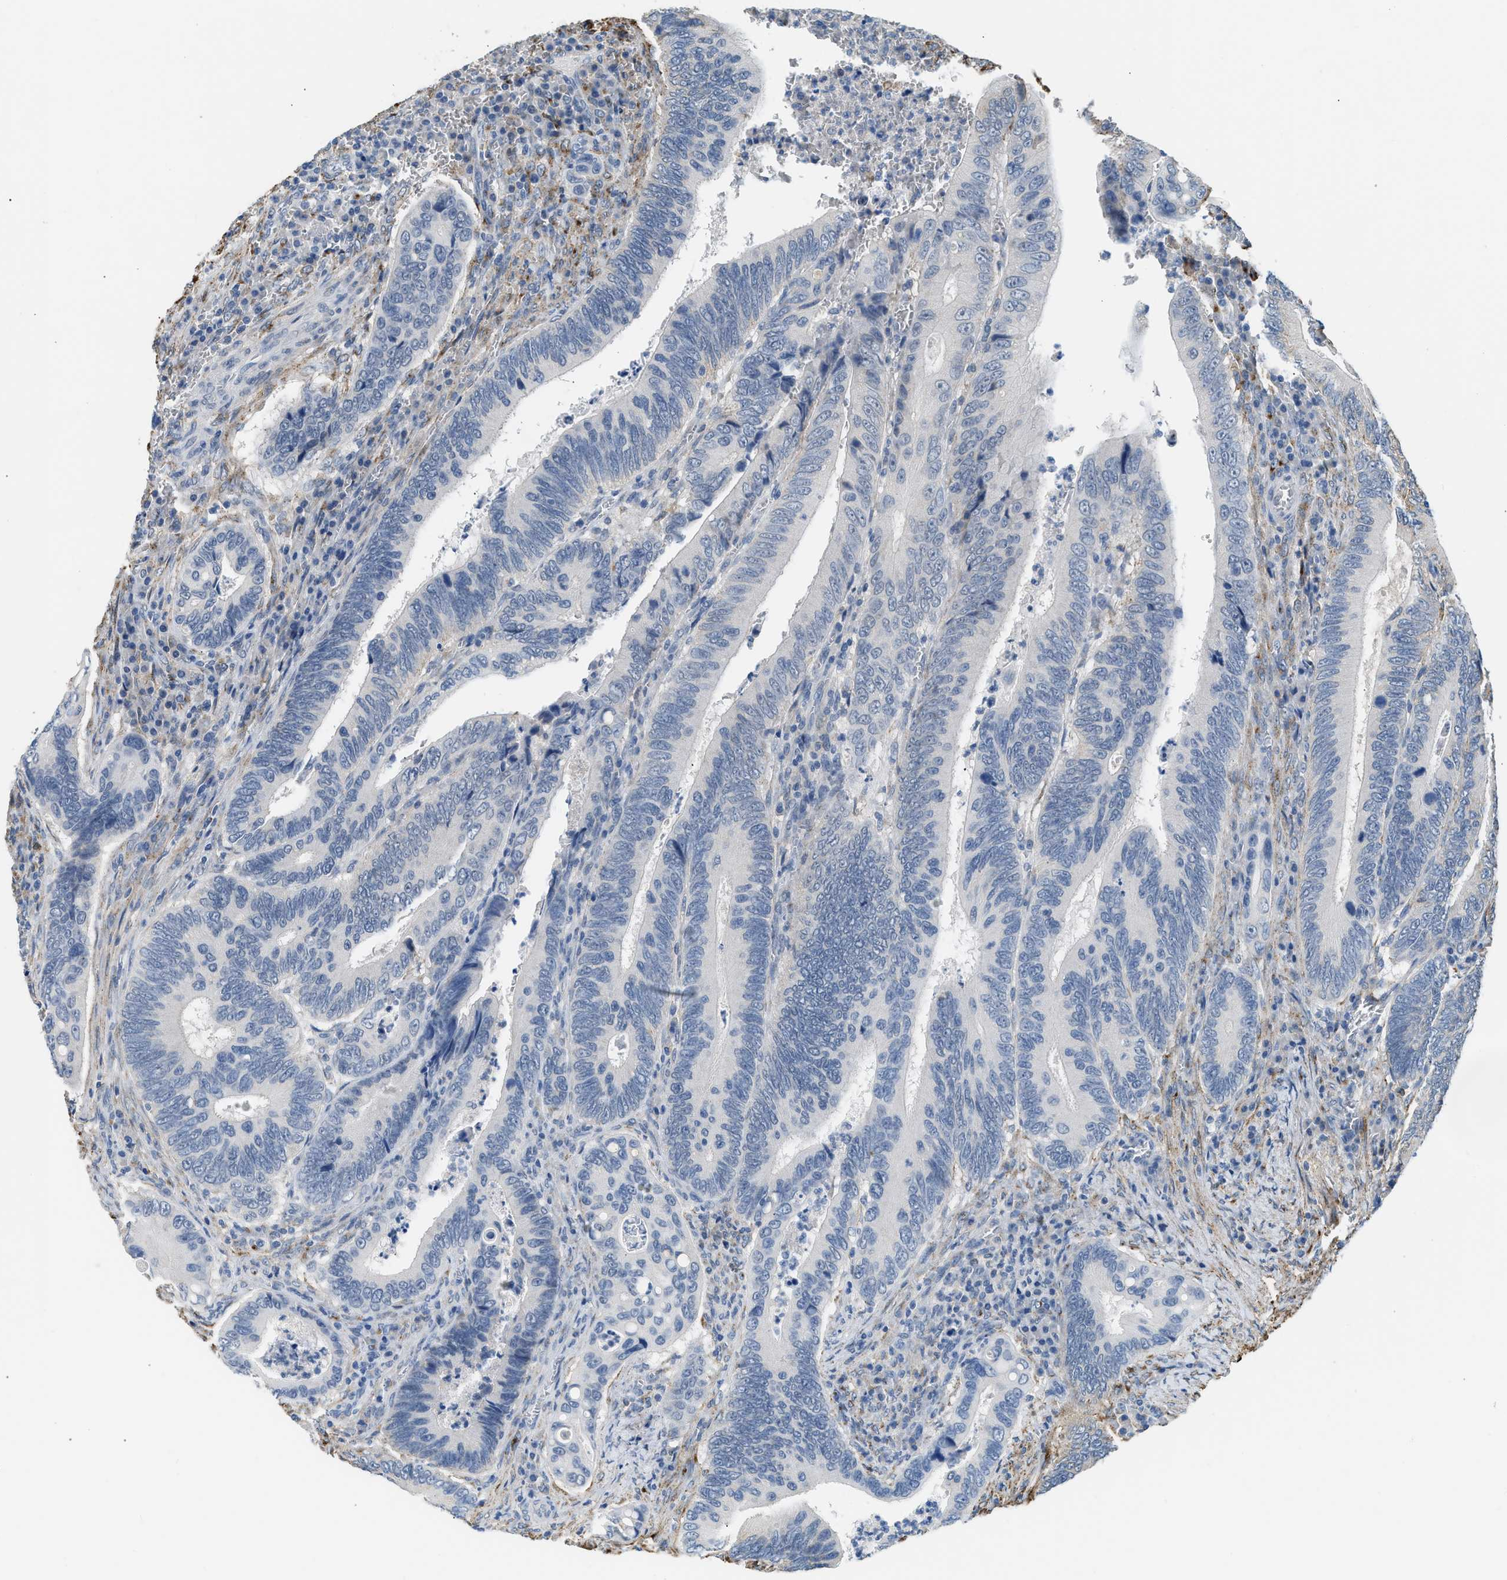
{"staining": {"intensity": "negative", "quantity": "none", "location": "none"}, "tissue": "colorectal cancer", "cell_type": "Tumor cells", "image_type": "cancer", "snomed": [{"axis": "morphology", "description": "Inflammation, NOS"}, {"axis": "morphology", "description": "Adenocarcinoma, NOS"}, {"axis": "topography", "description": "Colon"}], "caption": "Tumor cells are negative for brown protein staining in colorectal adenocarcinoma.", "gene": "LRP1", "patient": {"sex": "male", "age": 72}}